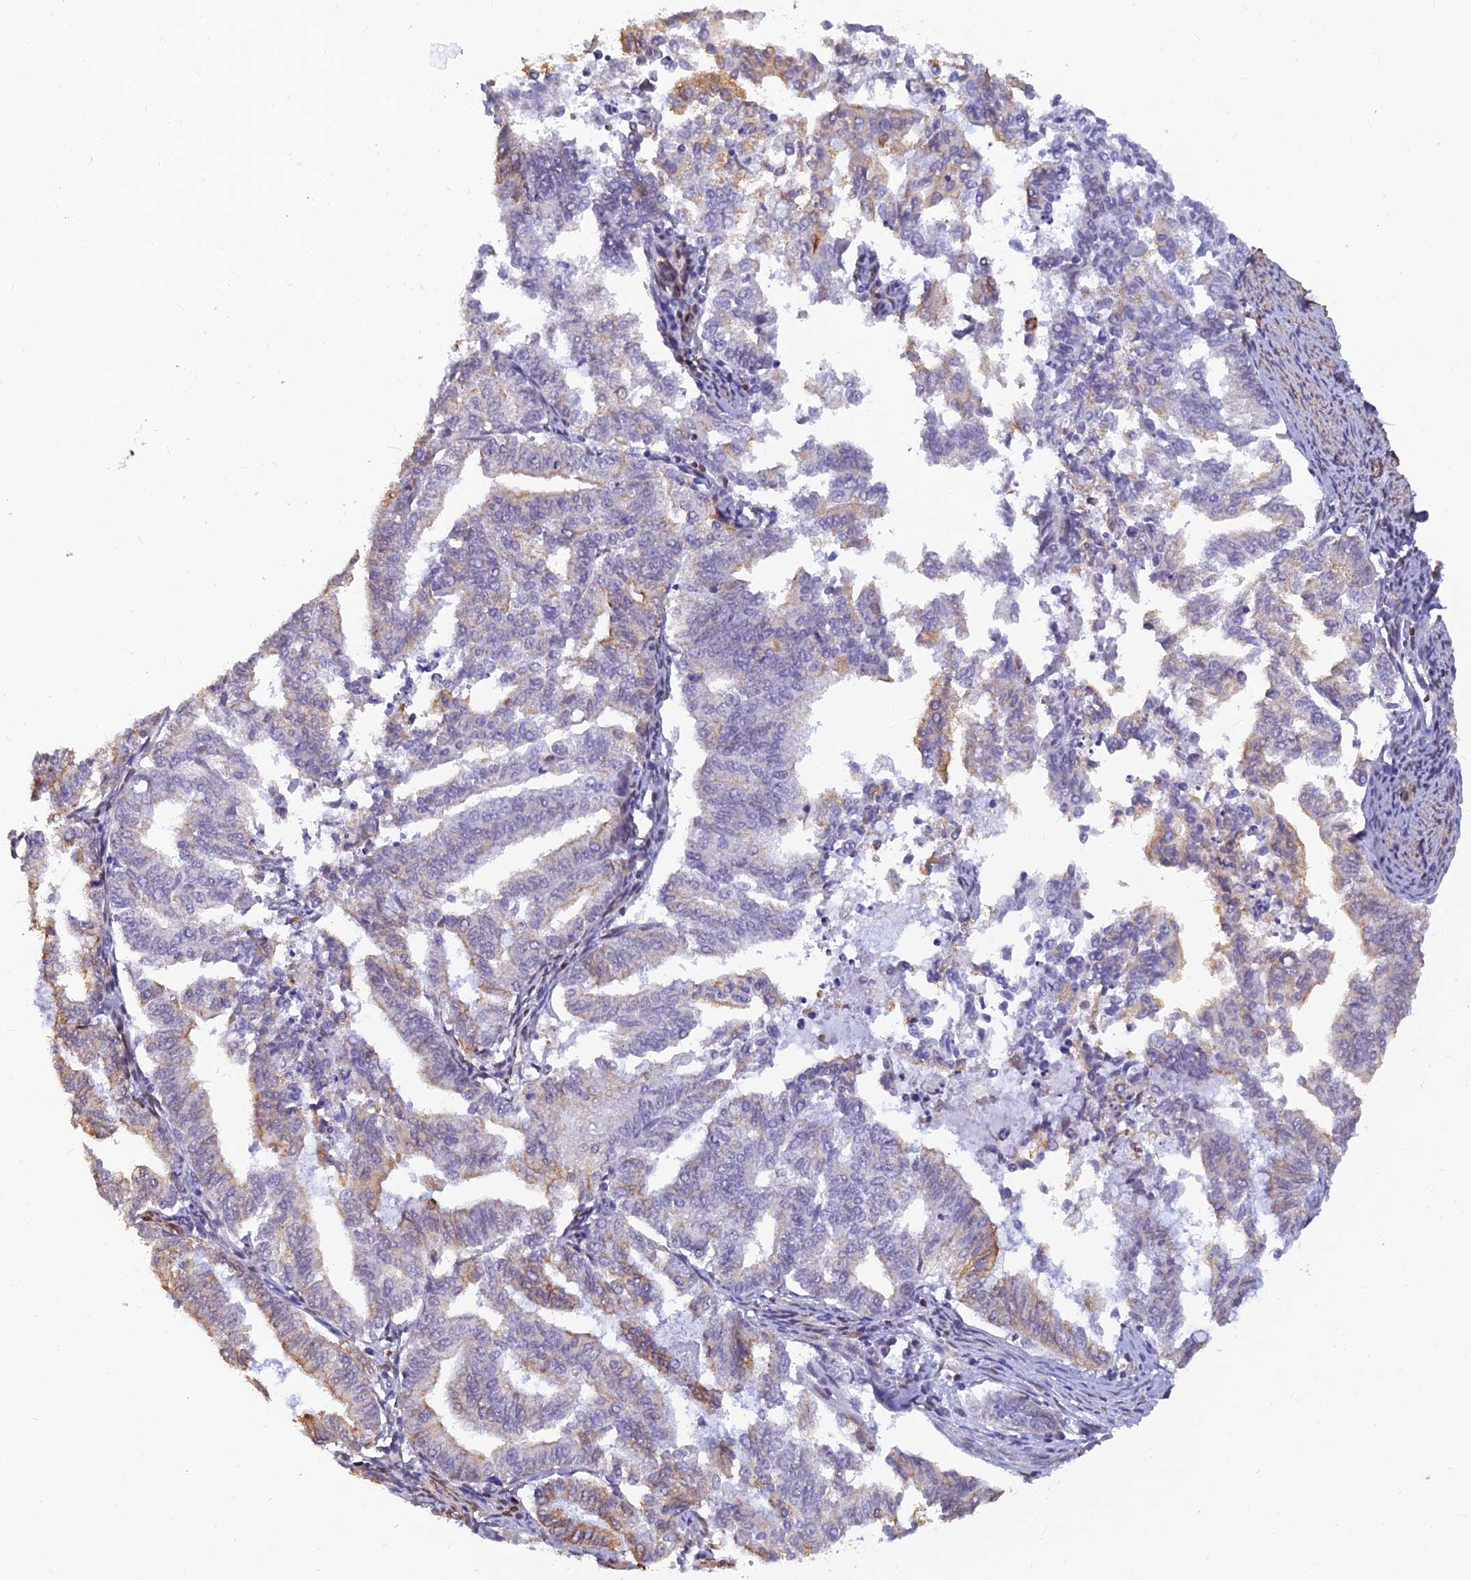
{"staining": {"intensity": "moderate", "quantity": "<25%", "location": "cytoplasmic/membranous"}, "tissue": "endometrial cancer", "cell_type": "Tumor cells", "image_type": "cancer", "snomed": [{"axis": "morphology", "description": "Adenocarcinoma, NOS"}, {"axis": "topography", "description": "Endometrium"}], "caption": "A photomicrograph of adenocarcinoma (endometrial) stained for a protein shows moderate cytoplasmic/membranous brown staining in tumor cells. The protein is shown in brown color, while the nuclei are stained blue.", "gene": "ALDH1L2", "patient": {"sex": "female", "age": 79}}